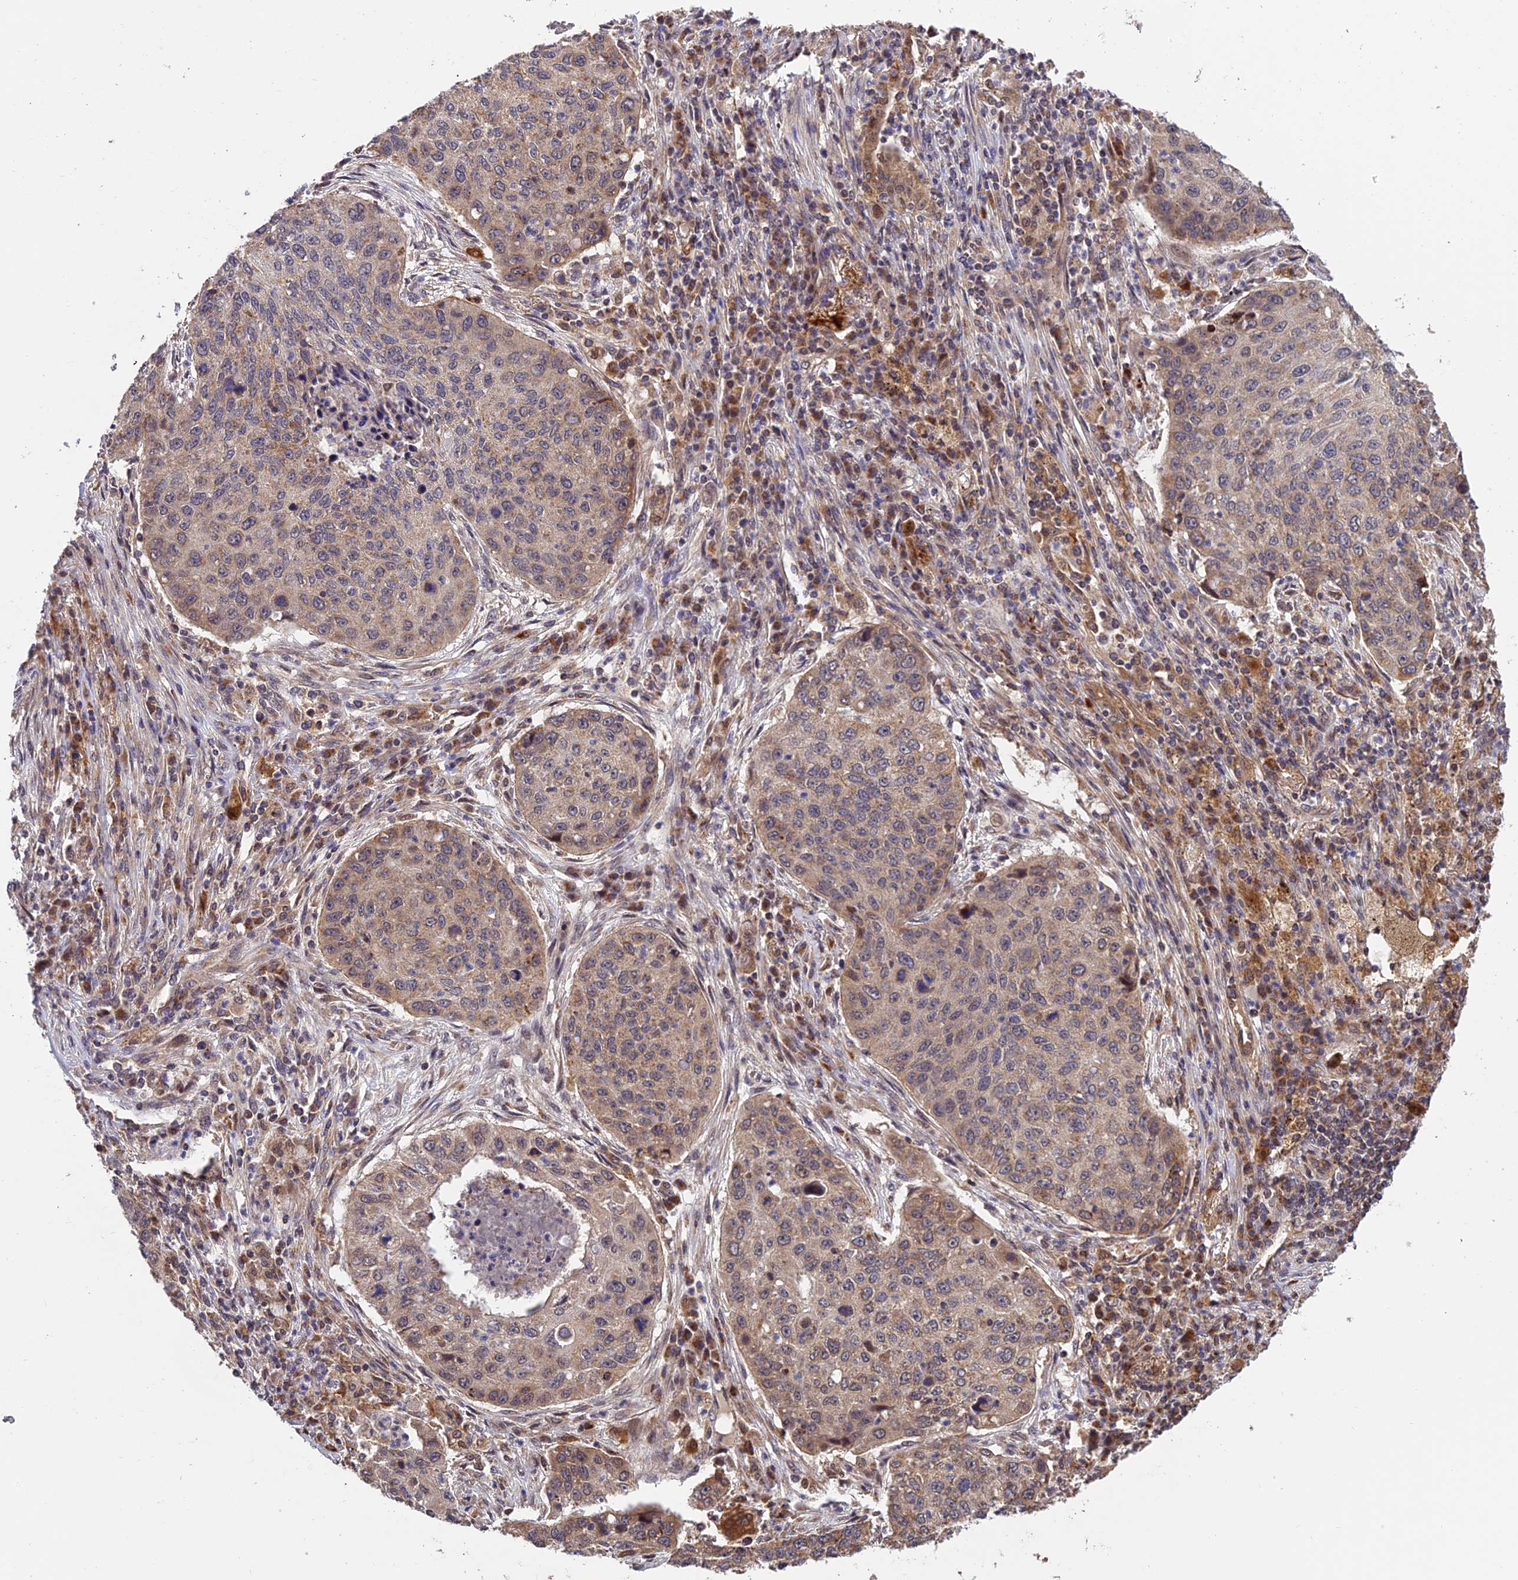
{"staining": {"intensity": "moderate", "quantity": "<25%", "location": "cytoplasmic/membranous"}, "tissue": "lung cancer", "cell_type": "Tumor cells", "image_type": "cancer", "snomed": [{"axis": "morphology", "description": "Squamous cell carcinoma, NOS"}, {"axis": "topography", "description": "Lung"}], "caption": "This photomicrograph demonstrates IHC staining of squamous cell carcinoma (lung), with low moderate cytoplasmic/membranous staining in approximately <25% of tumor cells.", "gene": "MNS1", "patient": {"sex": "female", "age": 63}}